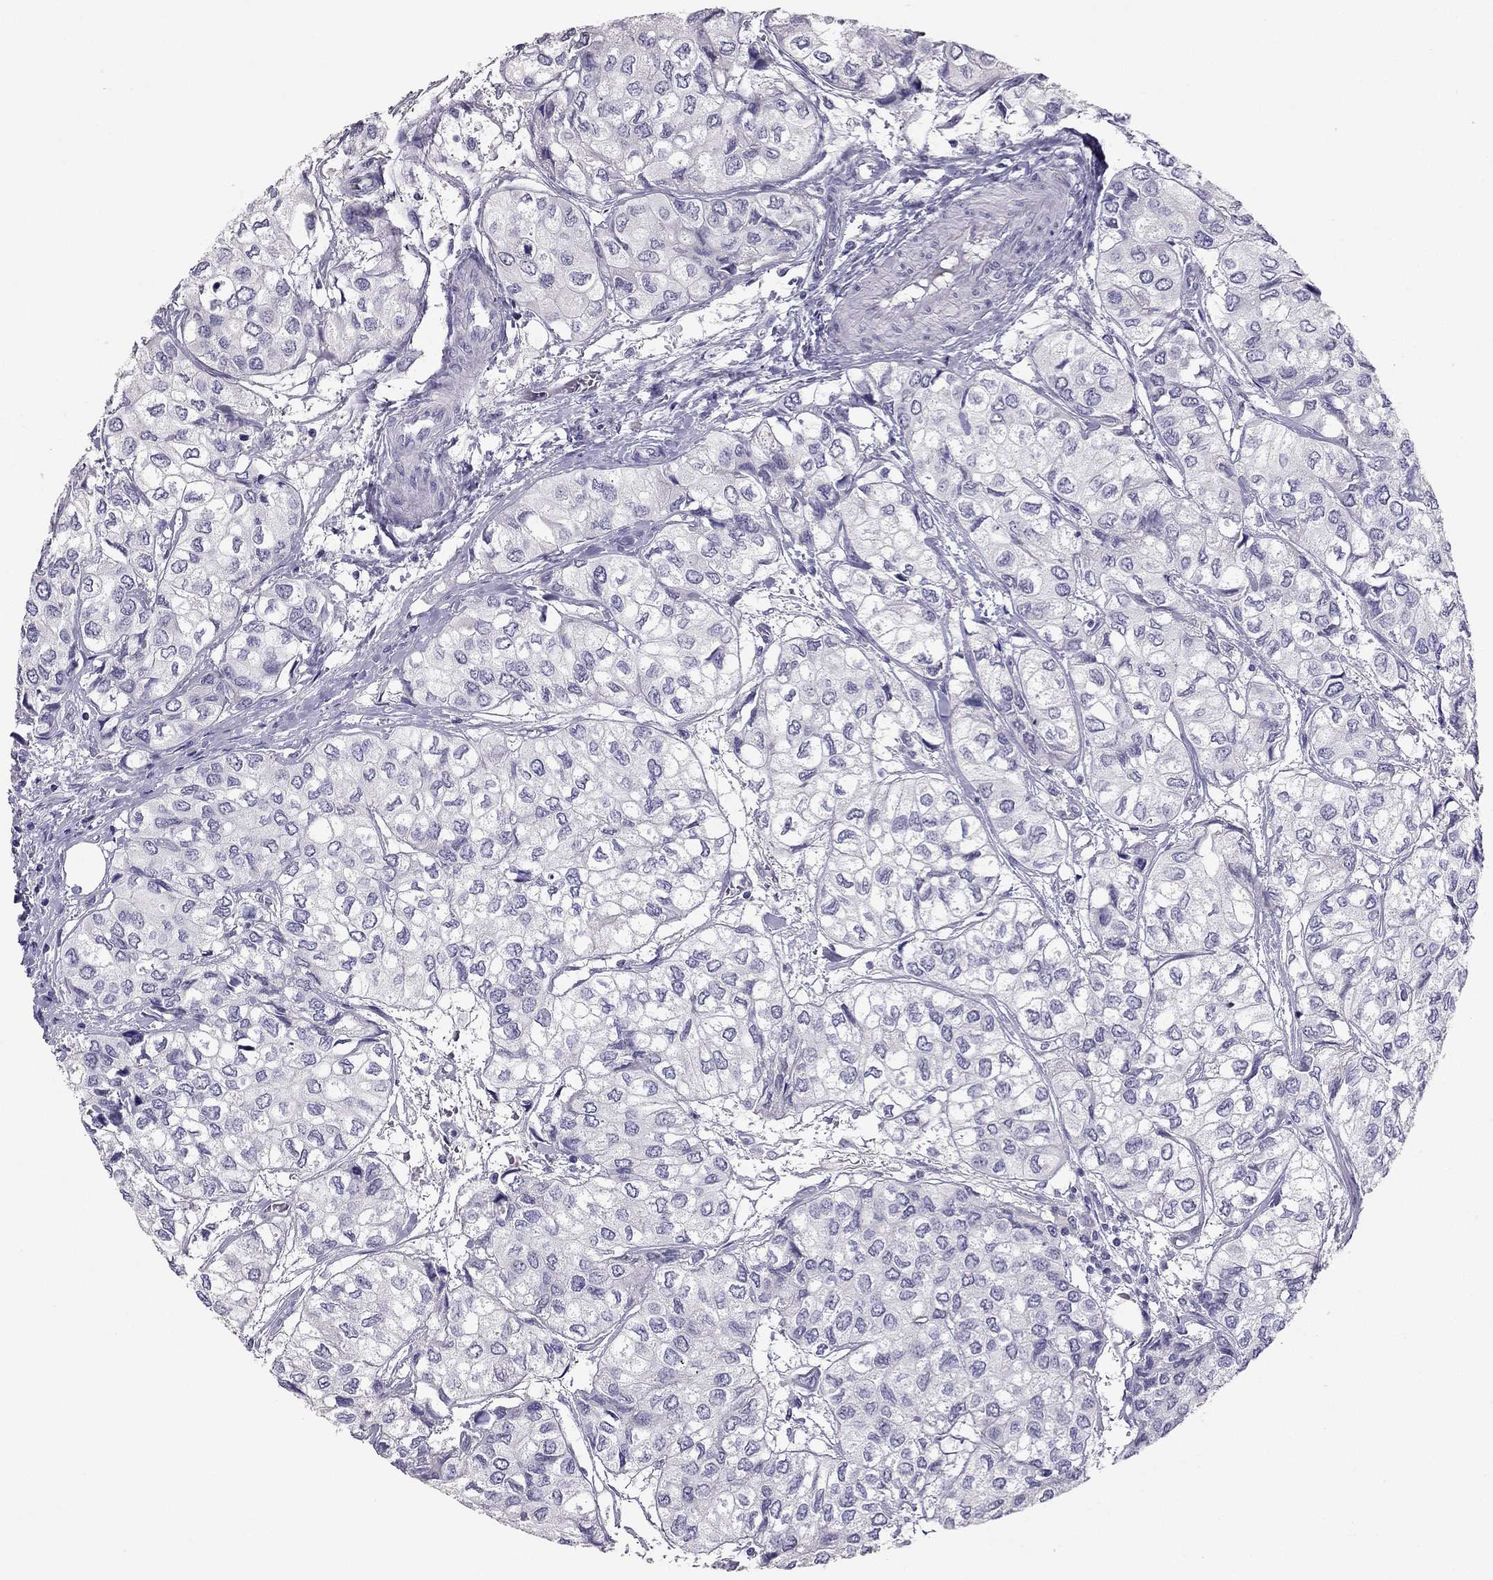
{"staining": {"intensity": "negative", "quantity": "none", "location": "none"}, "tissue": "urothelial cancer", "cell_type": "Tumor cells", "image_type": "cancer", "snomed": [{"axis": "morphology", "description": "Urothelial carcinoma, High grade"}, {"axis": "topography", "description": "Urinary bladder"}], "caption": "DAB immunohistochemical staining of human urothelial carcinoma (high-grade) reveals no significant expression in tumor cells.", "gene": "RHO", "patient": {"sex": "male", "age": 73}}